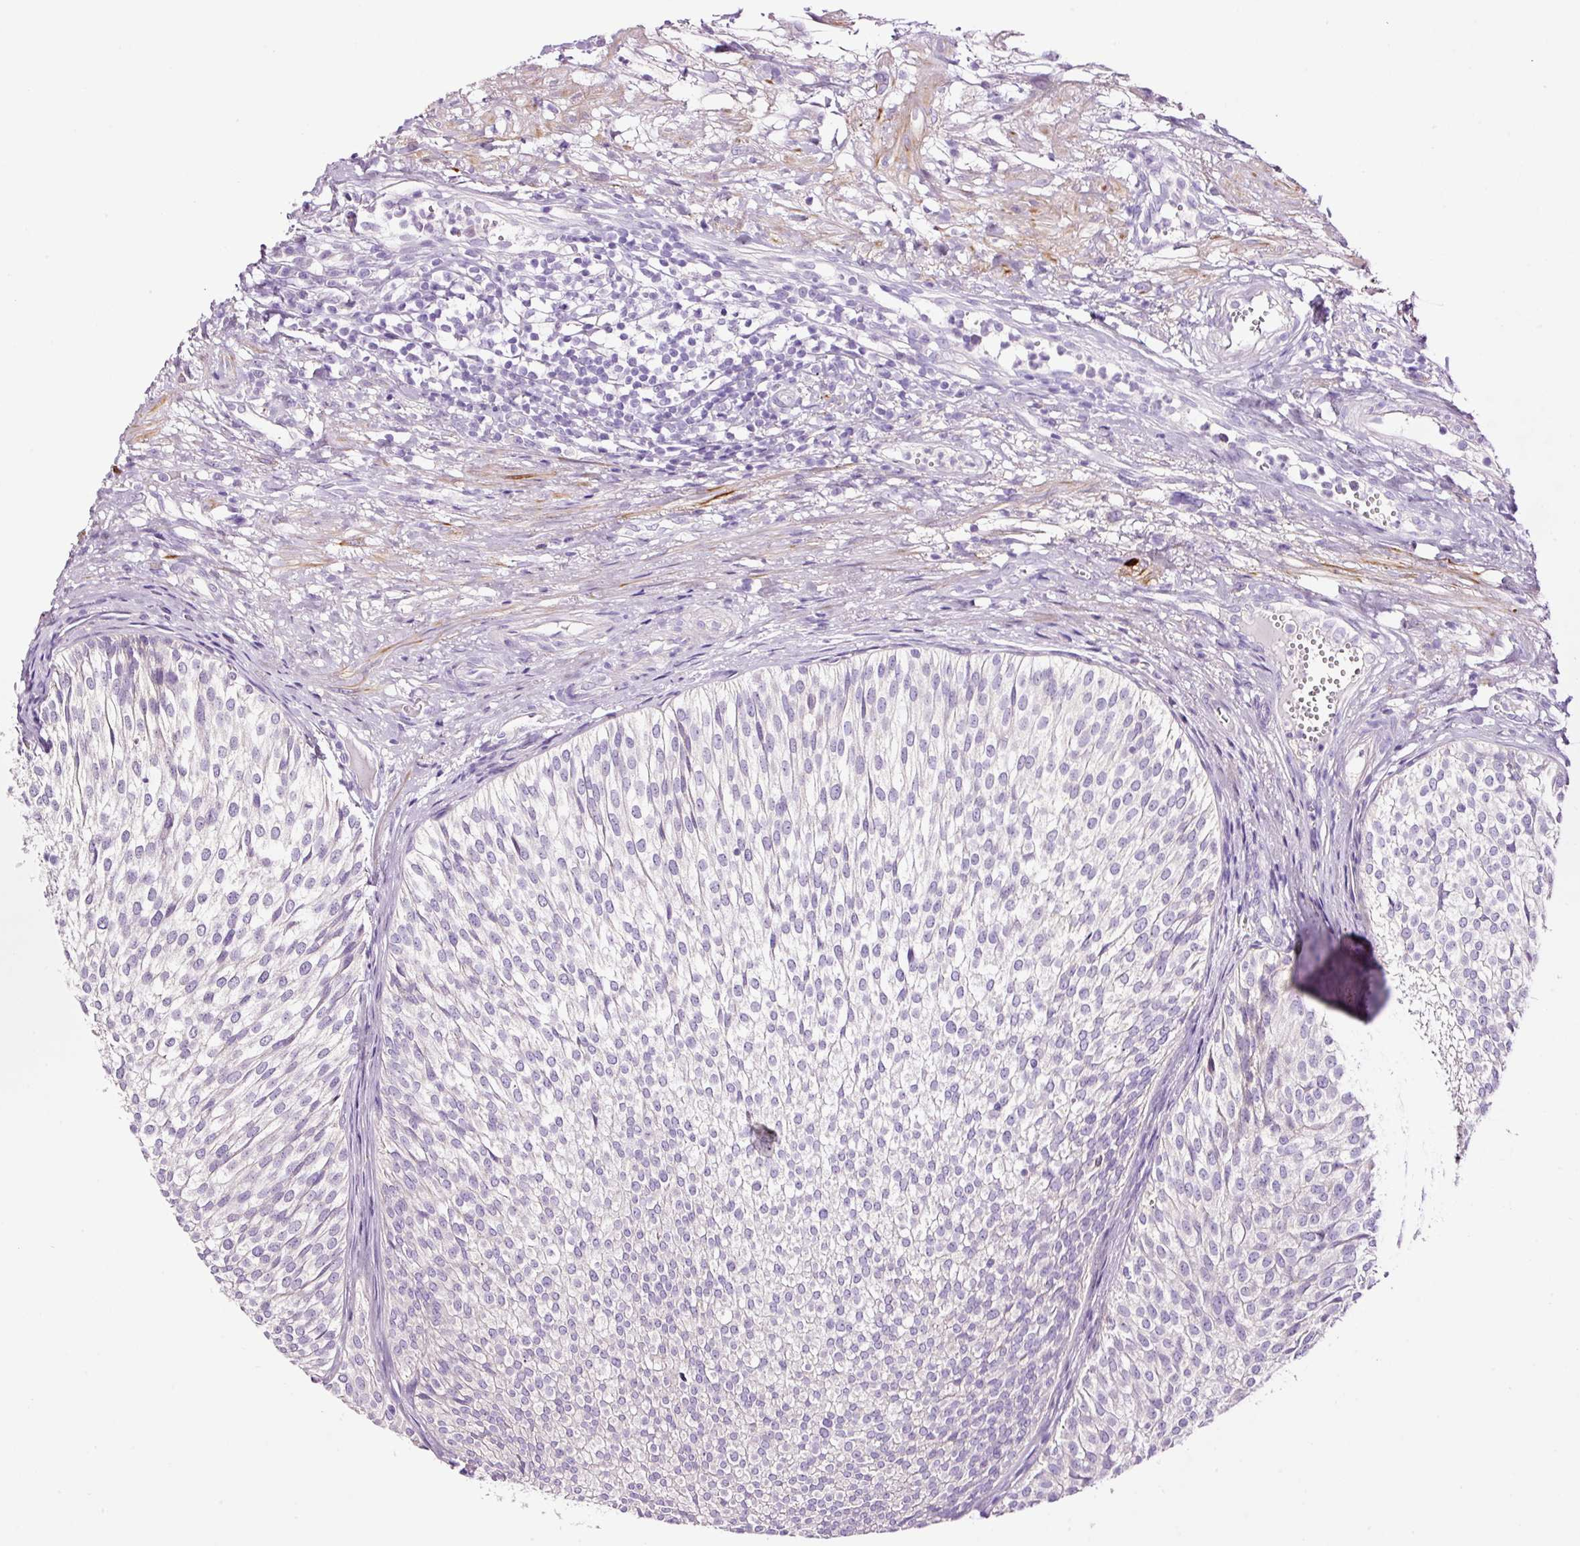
{"staining": {"intensity": "negative", "quantity": "none", "location": "none"}, "tissue": "urothelial cancer", "cell_type": "Tumor cells", "image_type": "cancer", "snomed": [{"axis": "morphology", "description": "Urothelial carcinoma, Low grade"}, {"axis": "topography", "description": "Urinary bladder"}], "caption": "The immunohistochemistry histopathology image has no significant positivity in tumor cells of urothelial cancer tissue. The staining was performed using DAB to visualize the protein expression in brown, while the nuclei were stained in blue with hematoxylin (Magnification: 20x).", "gene": "PAM", "patient": {"sex": "male", "age": 91}}